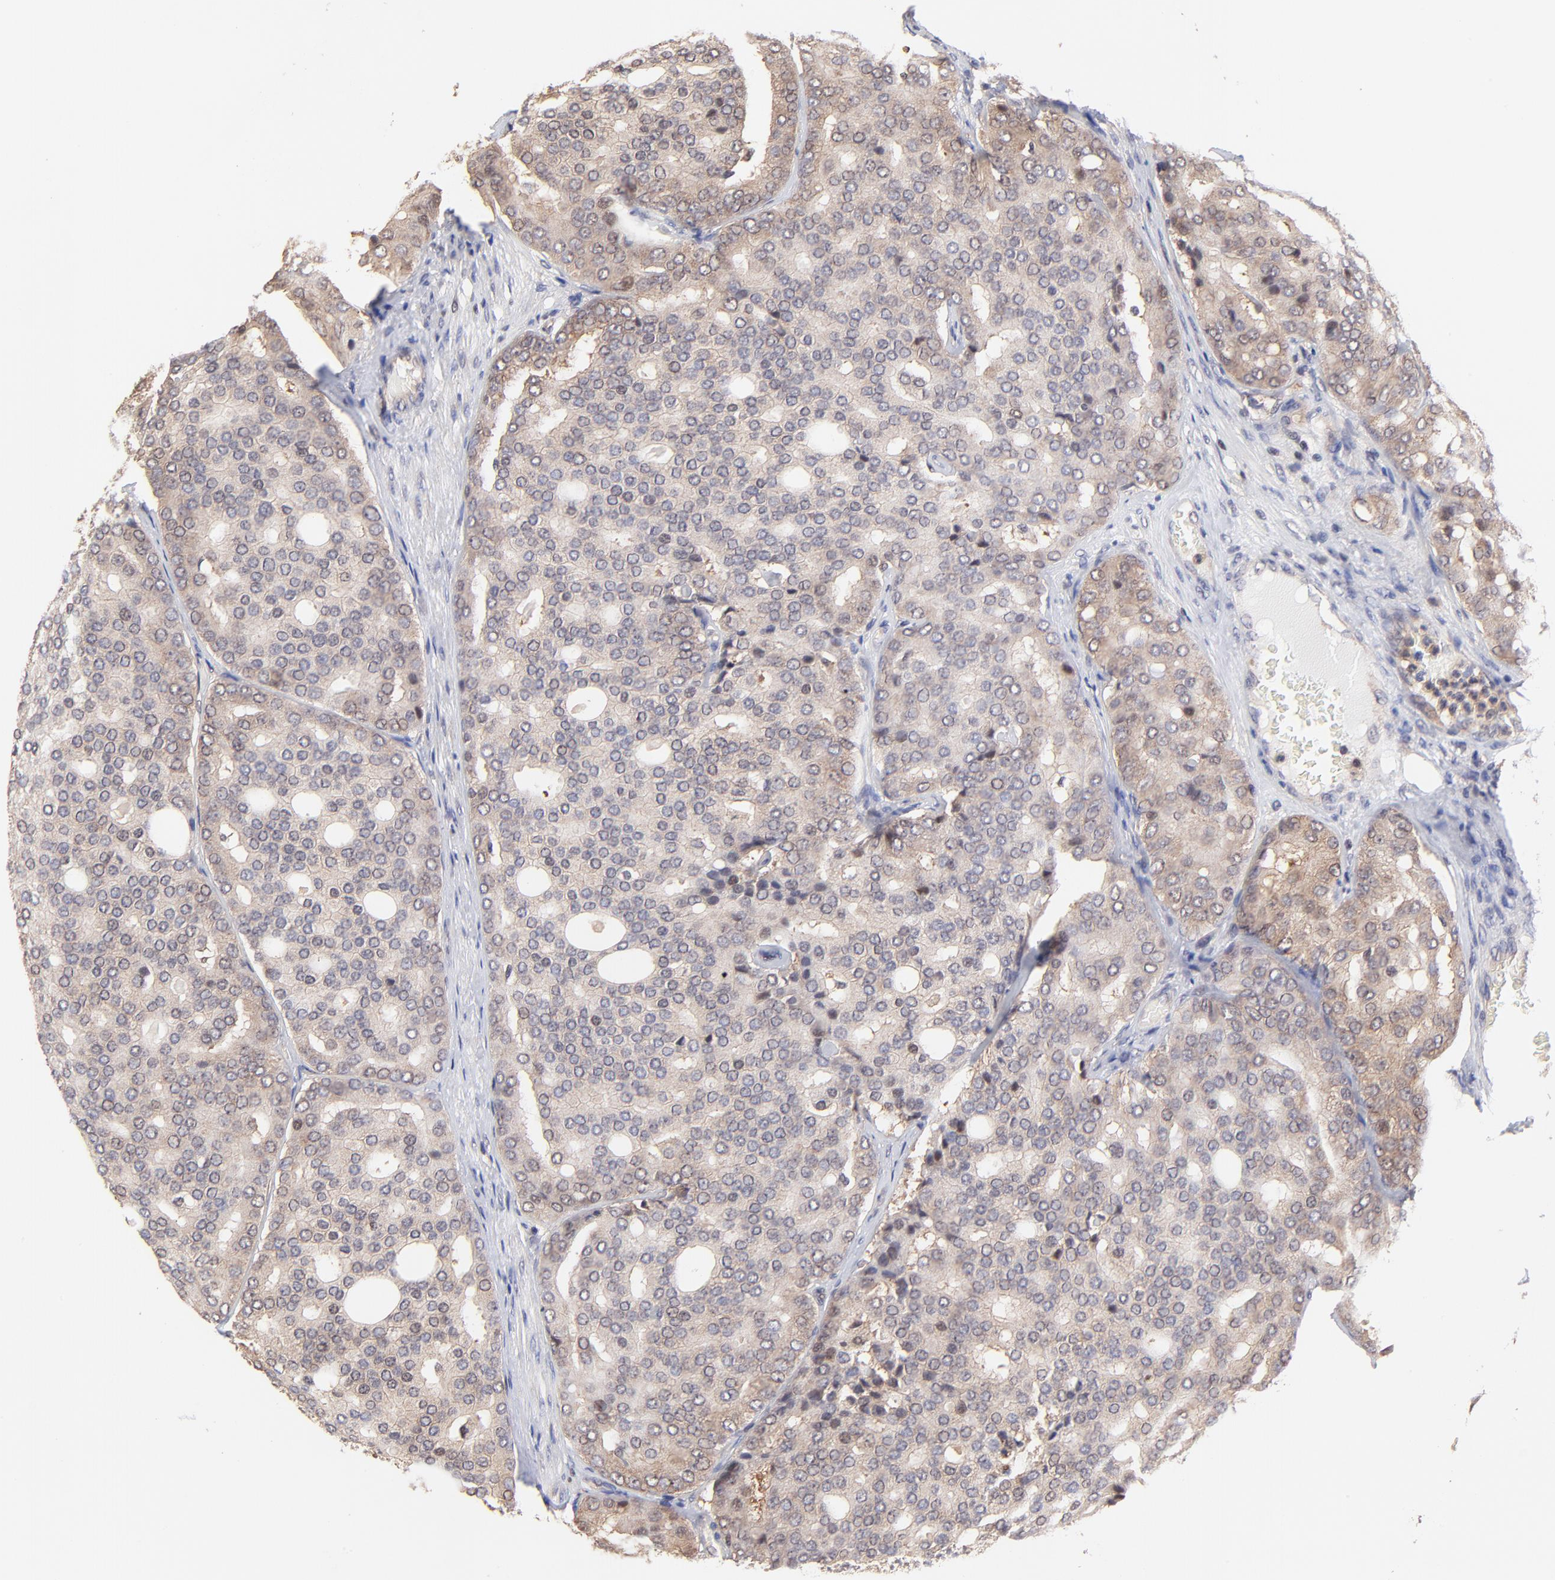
{"staining": {"intensity": "moderate", "quantity": ">75%", "location": "cytoplasmic/membranous"}, "tissue": "prostate cancer", "cell_type": "Tumor cells", "image_type": "cancer", "snomed": [{"axis": "morphology", "description": "Adenocarcinoma, High grade"}, {"axis": "topography", "description": "Prostate"}], "caption": "An immunohistochemistry (IHC) photomicrograph of tumor tissue is shown. Protein staining in brown shows moderate cytoplasmic/membranous positivity in adenocarcinoma (high-grade) (prostate) within tumor cells.", "gene": "PSMA6", "patient": {"sex": "male", "age": 64}}